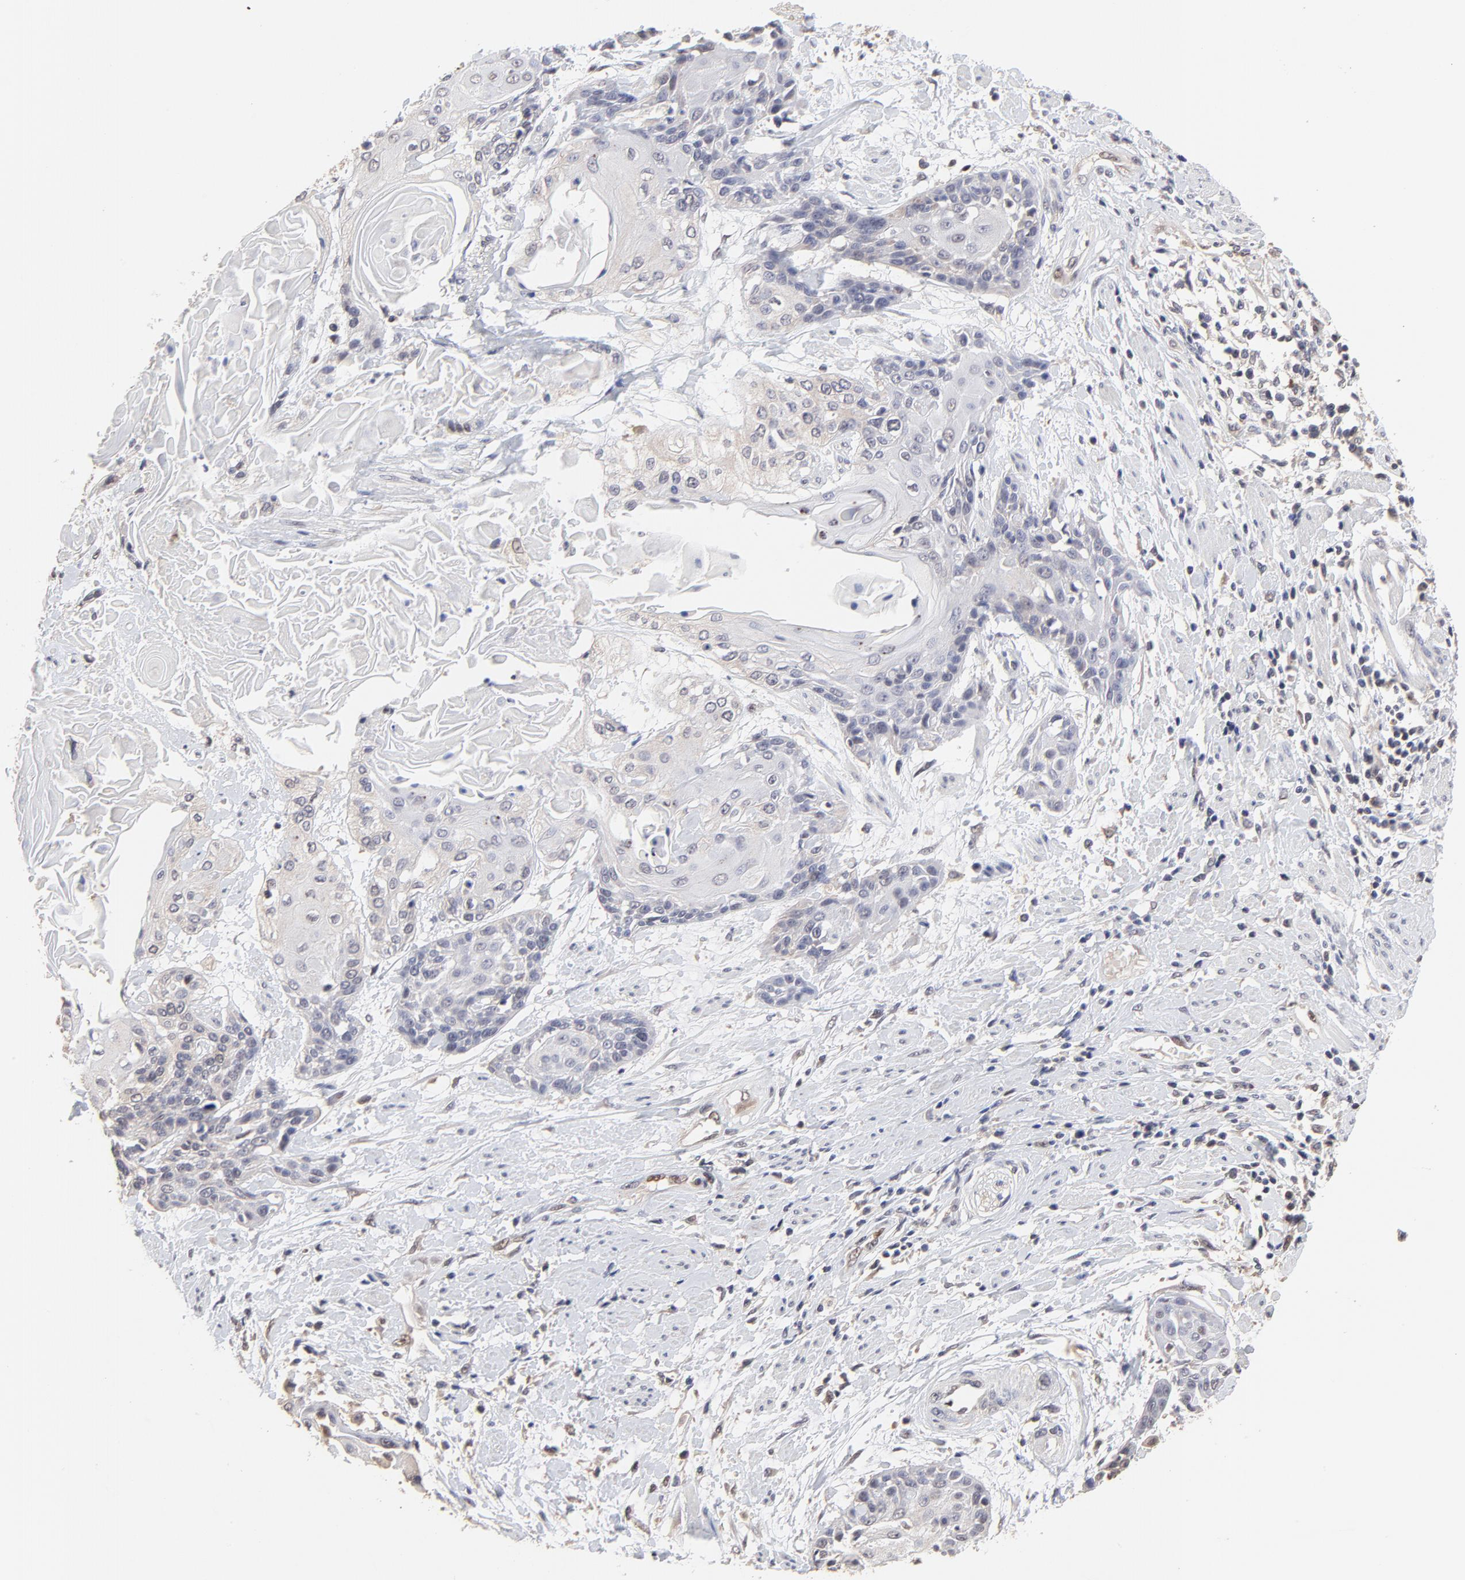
{"staining": {"intensity": "weak", "quantity": "<25%", "location": "cytoplasmic/membranous"}, "tissue": "cervical cancer", "cell_type": "Tumor cells", "image_type": "cancer", "snomed": [{"axis": "morphology", "description": "Squamous cell carcinoma, NOS"}, {"axis": "topography", "description": "Cervix"}], "caption": "Squamous cell carcinoma (cervical) was stained to show a protein in brown. There is no significant positivity in tumor cells.", "gene": "CCT2", "patient": {"sex": "female", "age": 57}}